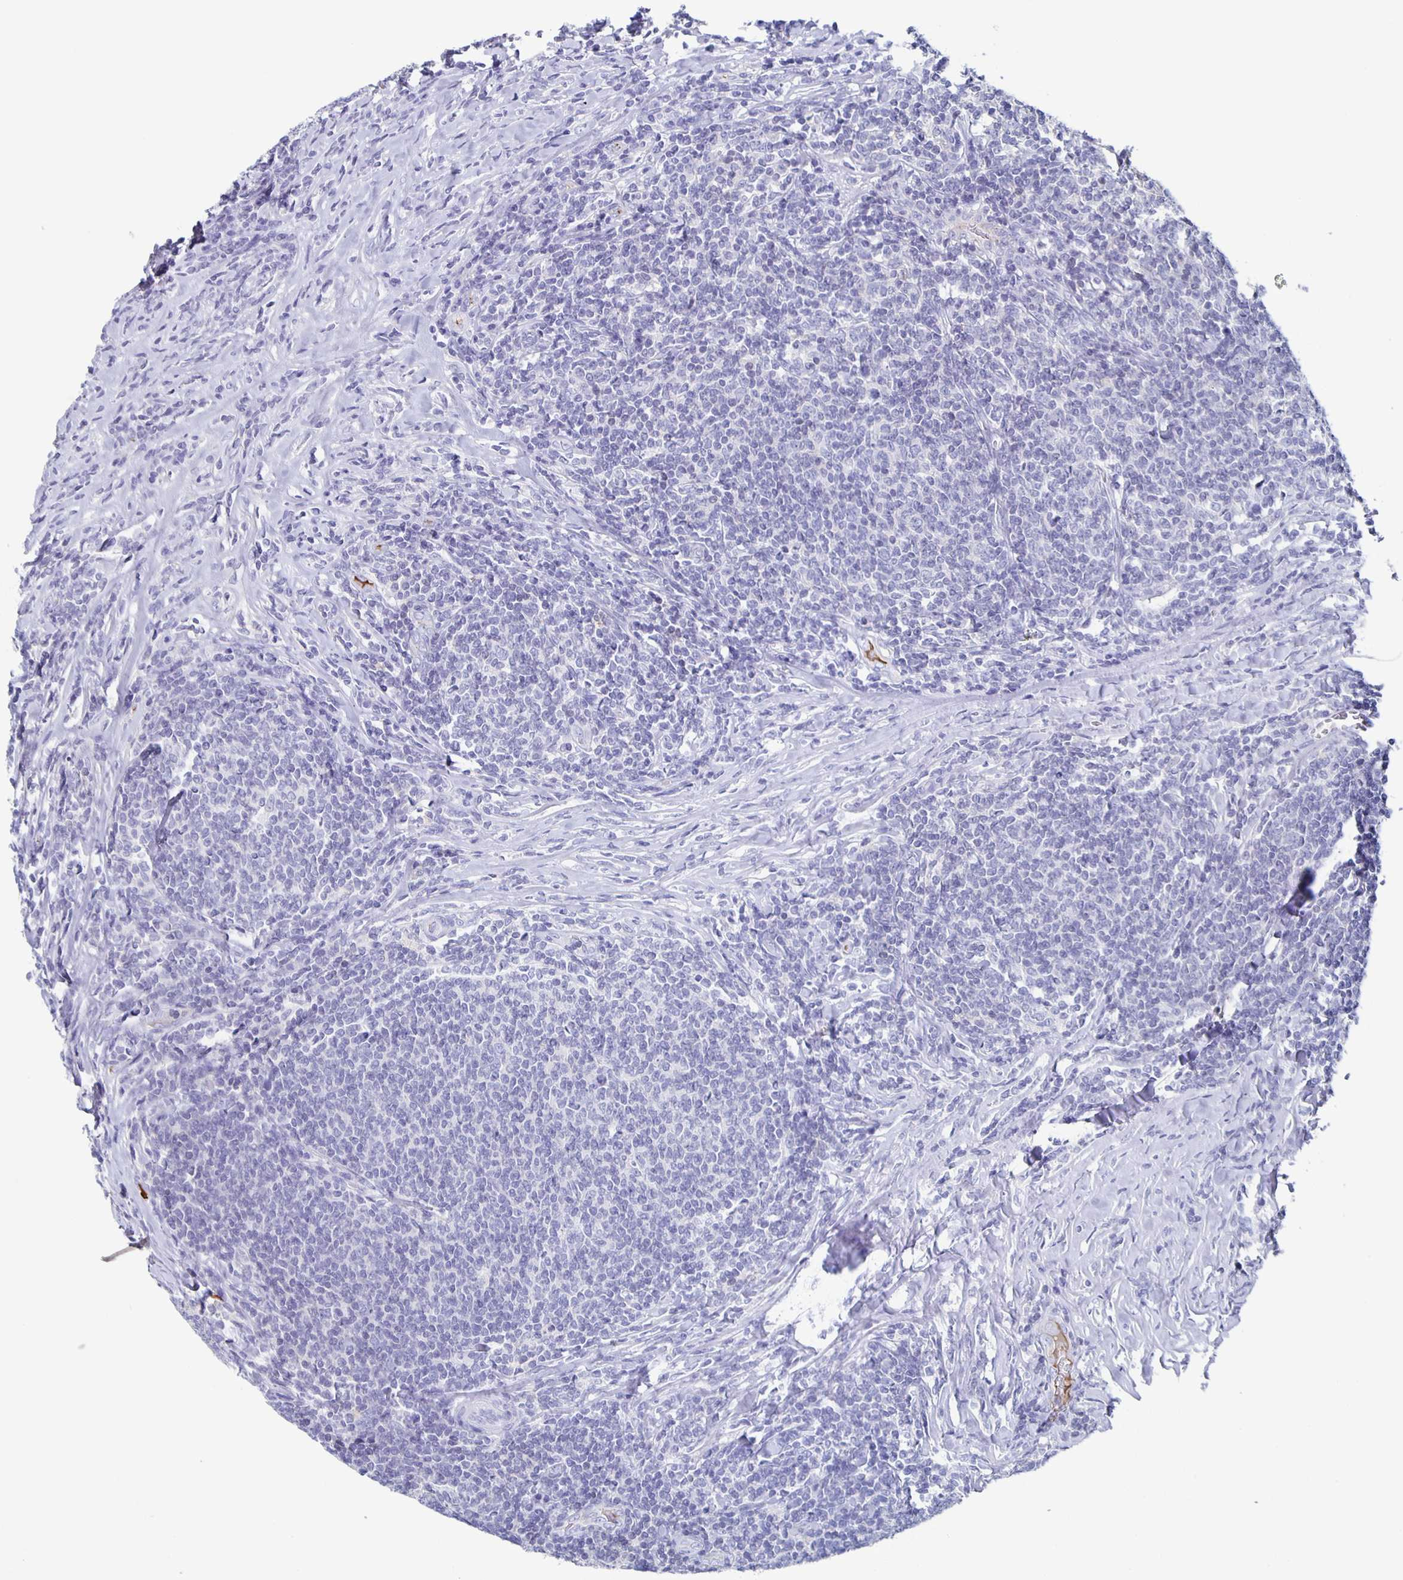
{"staining": {"intensity": "negative", "quantity": "none", "location": "none"}, "tissue": "lymphoma", "cell_type": "Tumor cells", "image_type": "cancer", "snomed": [{"axis": "morphology", "description": "Malignant lymphoma, non-Hodgkin's type, Low grade"}, {"axis": "topography", "description": "Lymph node"}], "caption": "A photomicrograph of human malignant lymphoma, non-Hodgkin's type (low-grade) is negative for staining in tumor cells.", "gene": "FGA", "patient": {"sex": "male", "age": 52}}